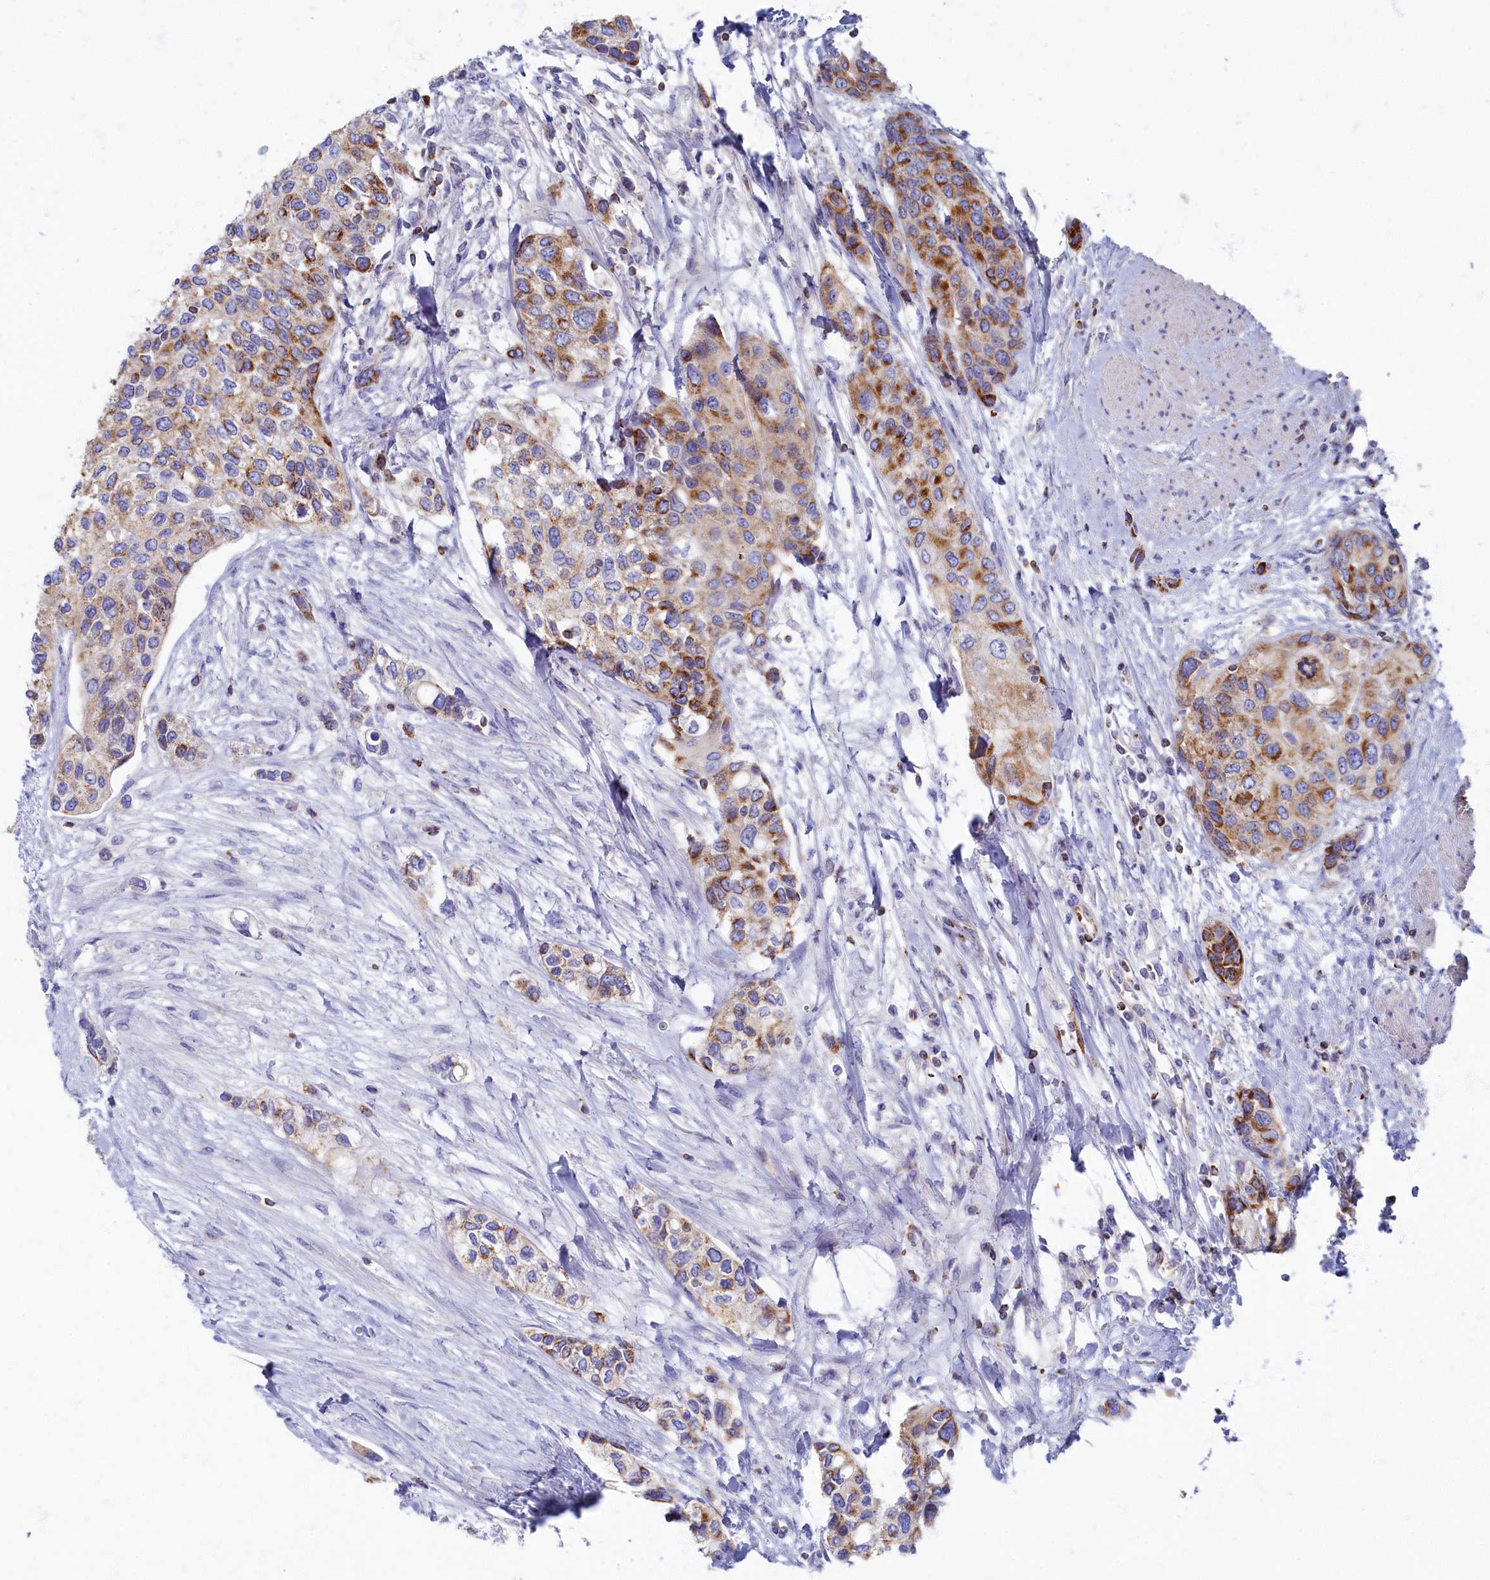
{"staining": {"intensity": "moderate", "quantity": "25%-75%", "location": "cytoplasmic/membranous"}, "tissue": "urothelial cancer", "cell_type": "Tumor cells", "image_type": "cancer", "snomed": [{"axis": "morphology", "description": "Normal tissue, NOS"}, {"axis": "morphology", "description": "Urothelial carcinoma, High grade"}, {"axis": "topography", "description": "Vascular tissue"}, {"axis": "topography", "description": "Urinary bladder"}], "caption": "Tumor cells show medium levels of moderate cytoplasmic/membranous positivity in approximately 25%-75% of cells in high-grade urothelial carcinoma. (Brightfield microscopy of DAB IHC at high magnification).", "gene": "OCIAD2", "patient": {"sex": "female", "age": 56}}